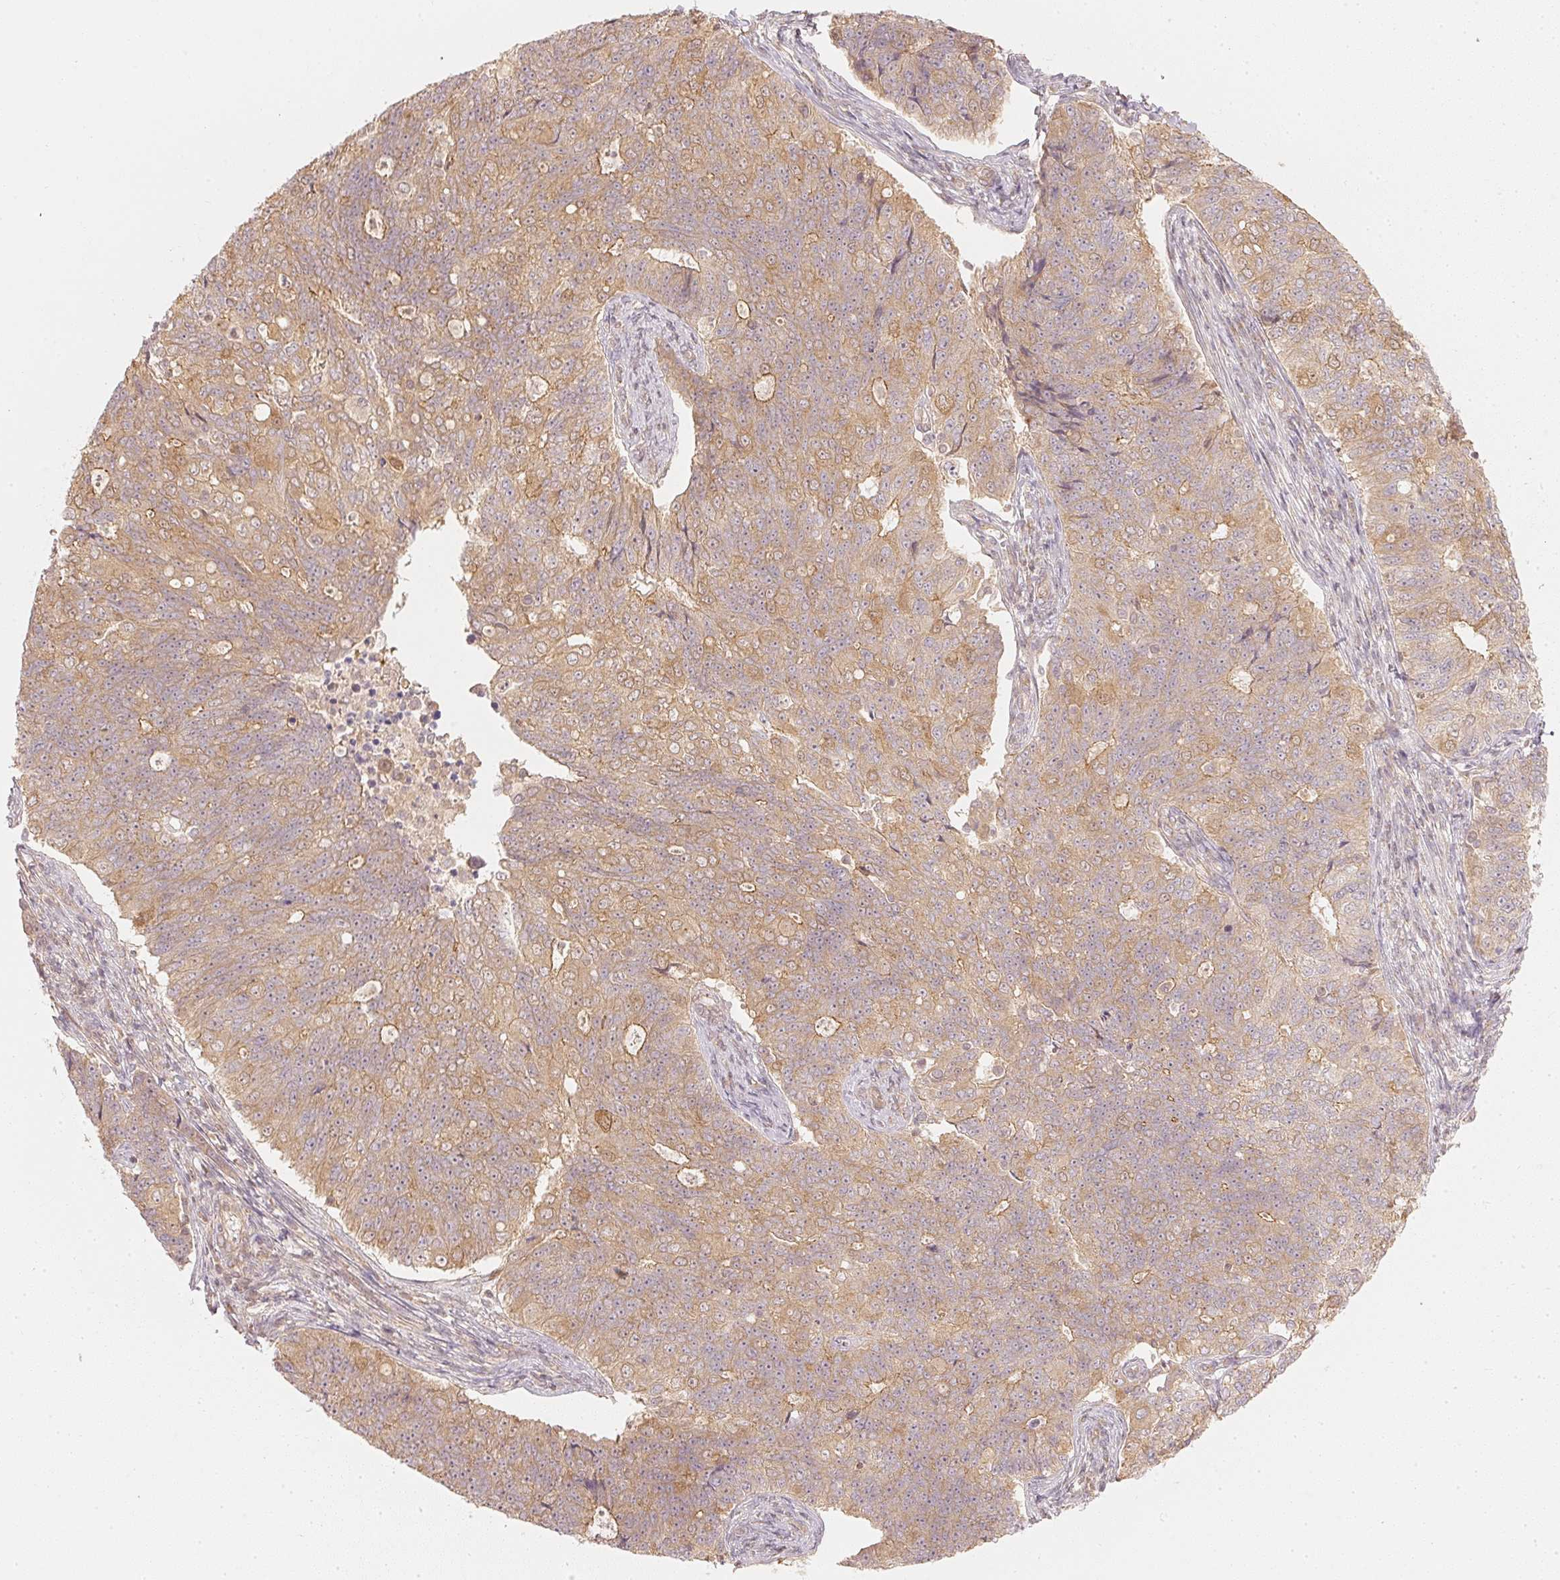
{"staining": {"intensity": "moderate", "quantity": ">75%", "location": "cytoplasmic/membranous"}, "tissue": "endometrial cancer", "cell_type": "Tumor cells", "image_type": "cancer", "snomed": [{"axis": "morphology", "description": "Adenocarcinoma, NOS"}, {"axis": "topography", "description": "Endometrium"}], "caption": "Immunohistochemistry staining of endometrial adenocarcinoma, which demonstrates medium levels of moderate cytoplasmic/membranous positivity in about >75% of tumor cells indicating moderate cytoplasmic/membranous protein positivity. The staining was performed using DAB (3,3'-diaminobenzidine) (brown) for protein detection and nuclei were counterstained in hematoxylin (blue).", "gene": "WDR54", "patient": {"sex": "female", "age": 43}}